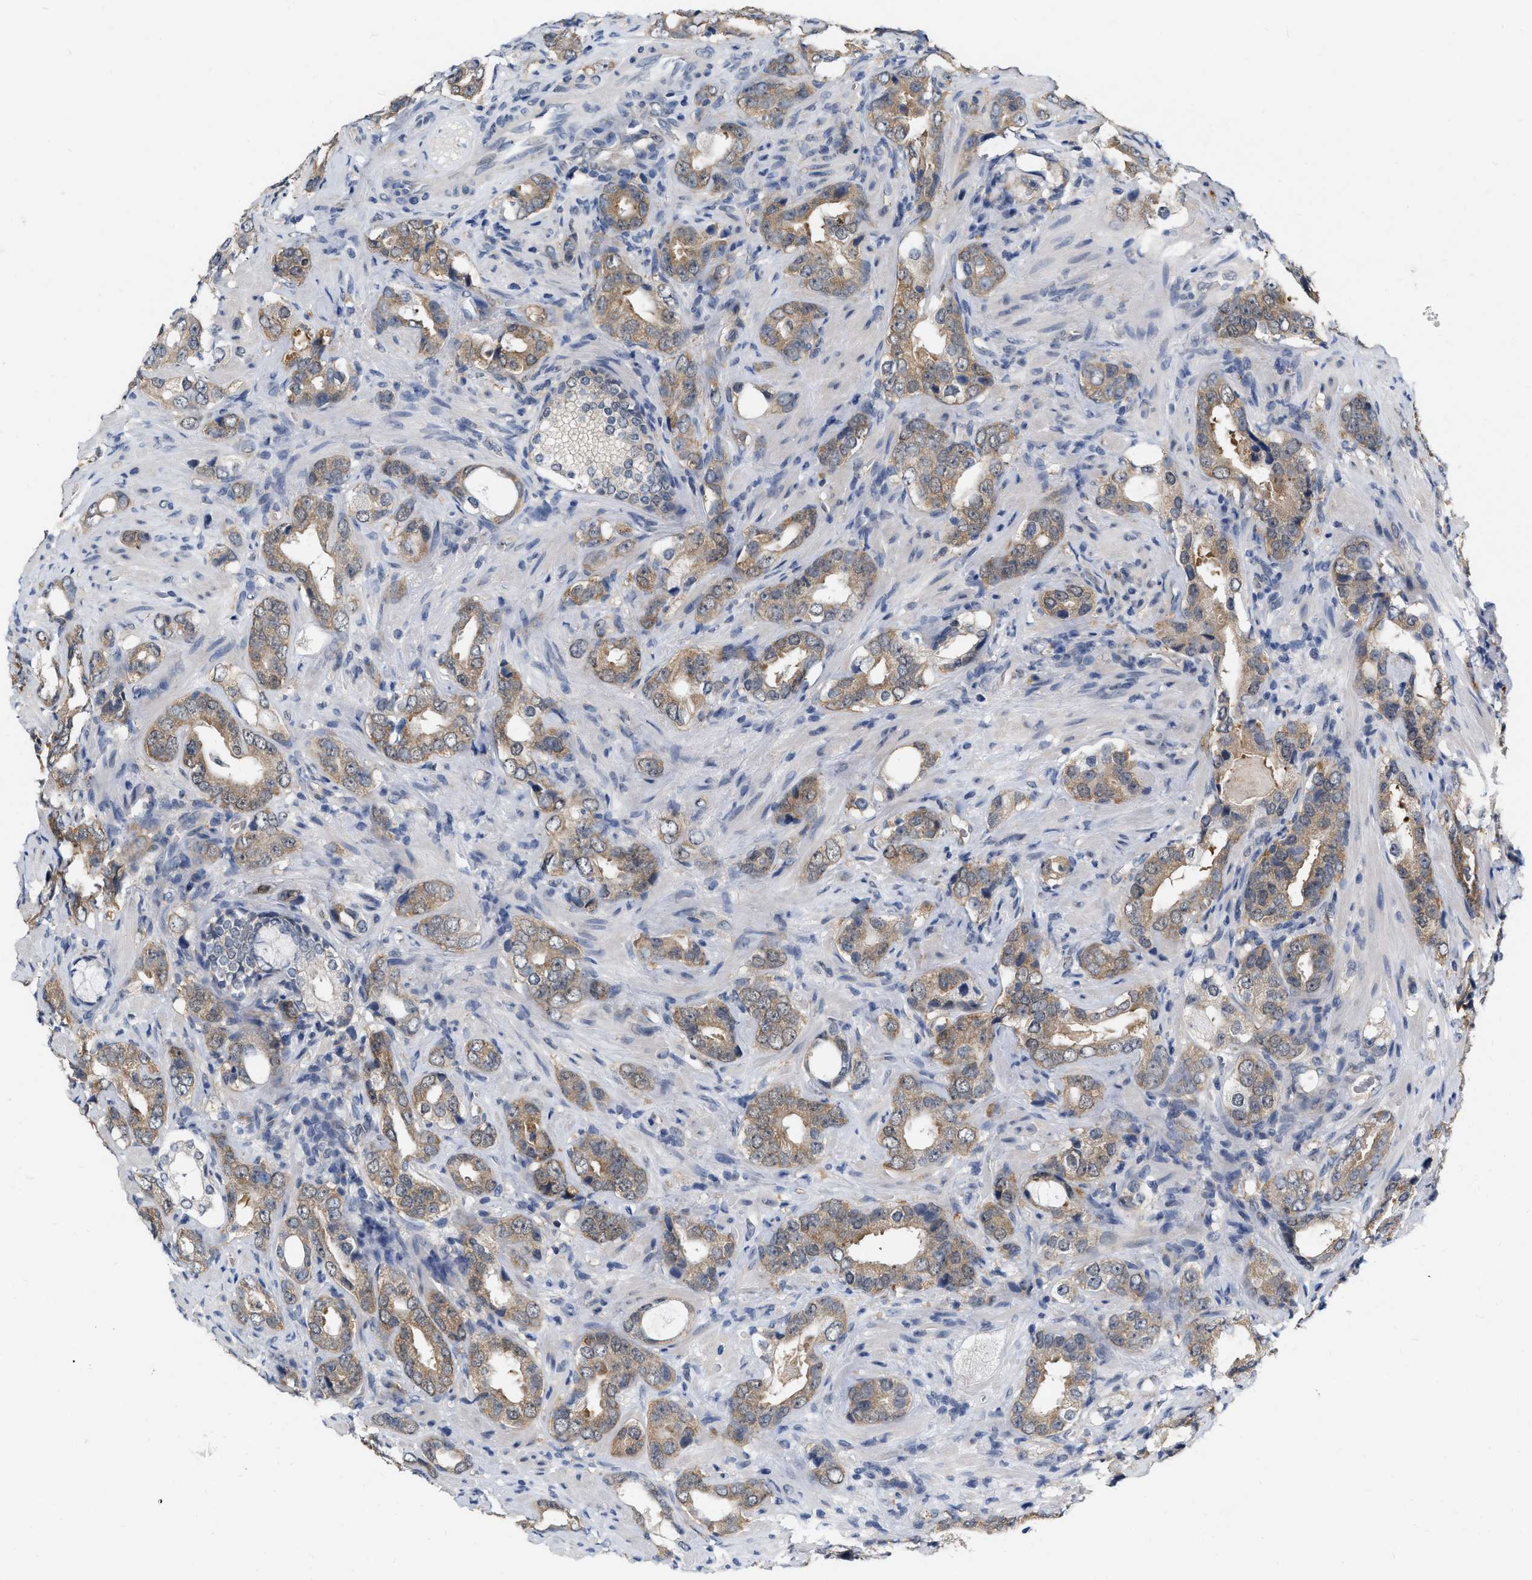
{"staining": {"intensity": "moderate", "quantity": ">75%", "location": "cytoplasmic/membranous"}, "tissue": "prostate cancer", "cell_type": "Tumor cells", "image_type": "cancer", "snomed": [{"axis": "morphology", "description": "Adenocarcinoma, High grade"}, {"axis": "topography", "description": "Prostate"}], "caption": "The histopathology image reveals immunohistochemical staining of prostate cancer. There is moderate cytoplasmic/membranous staining is appreciated in approximately >75% of tumor cells.", "gene": "RUVBL1", "patient": {"sex": "male", "age": 63}}